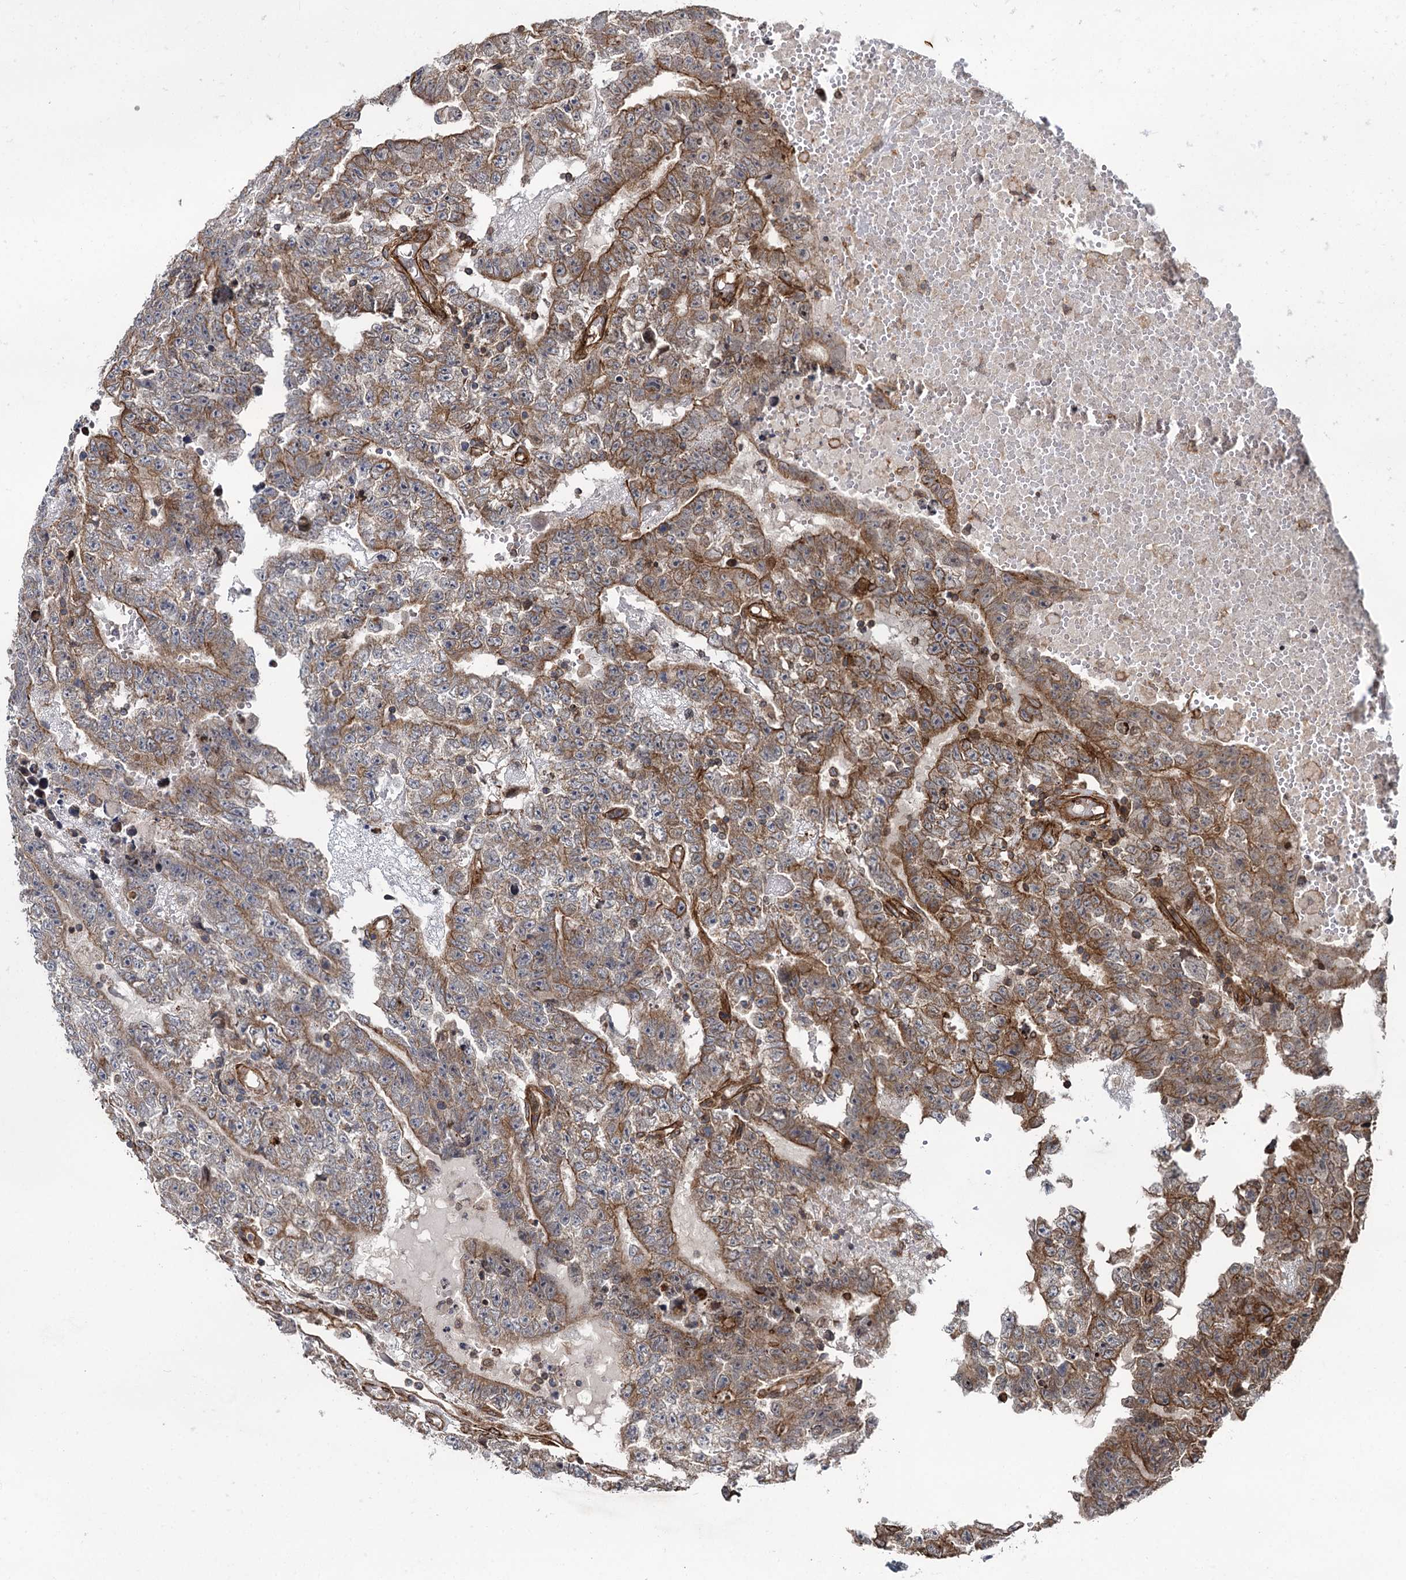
{"staining": {"intensity": "moderate", "quantity": "25%-75%", "location": "cytoplasmic/membranous"}, "tissue": "testis cancer", "cell_type": "Tumor cells", "image_type": "cancer", "snomed": [{"axis": "morphology", "description": "Carcinoma, Embryonal, NOS"}, {"axis": "topography", "description": "Testis"}], "caption": "The image shows immunohistochemical staining of testis cancer (embryonal carcinoma). There is moderate cytoplasmic/membranous positivity is appreciated in approximately 25%-75% of tumor cells.", "gene": "SVIP", "patient": {"sex": "male", "age": 25}}